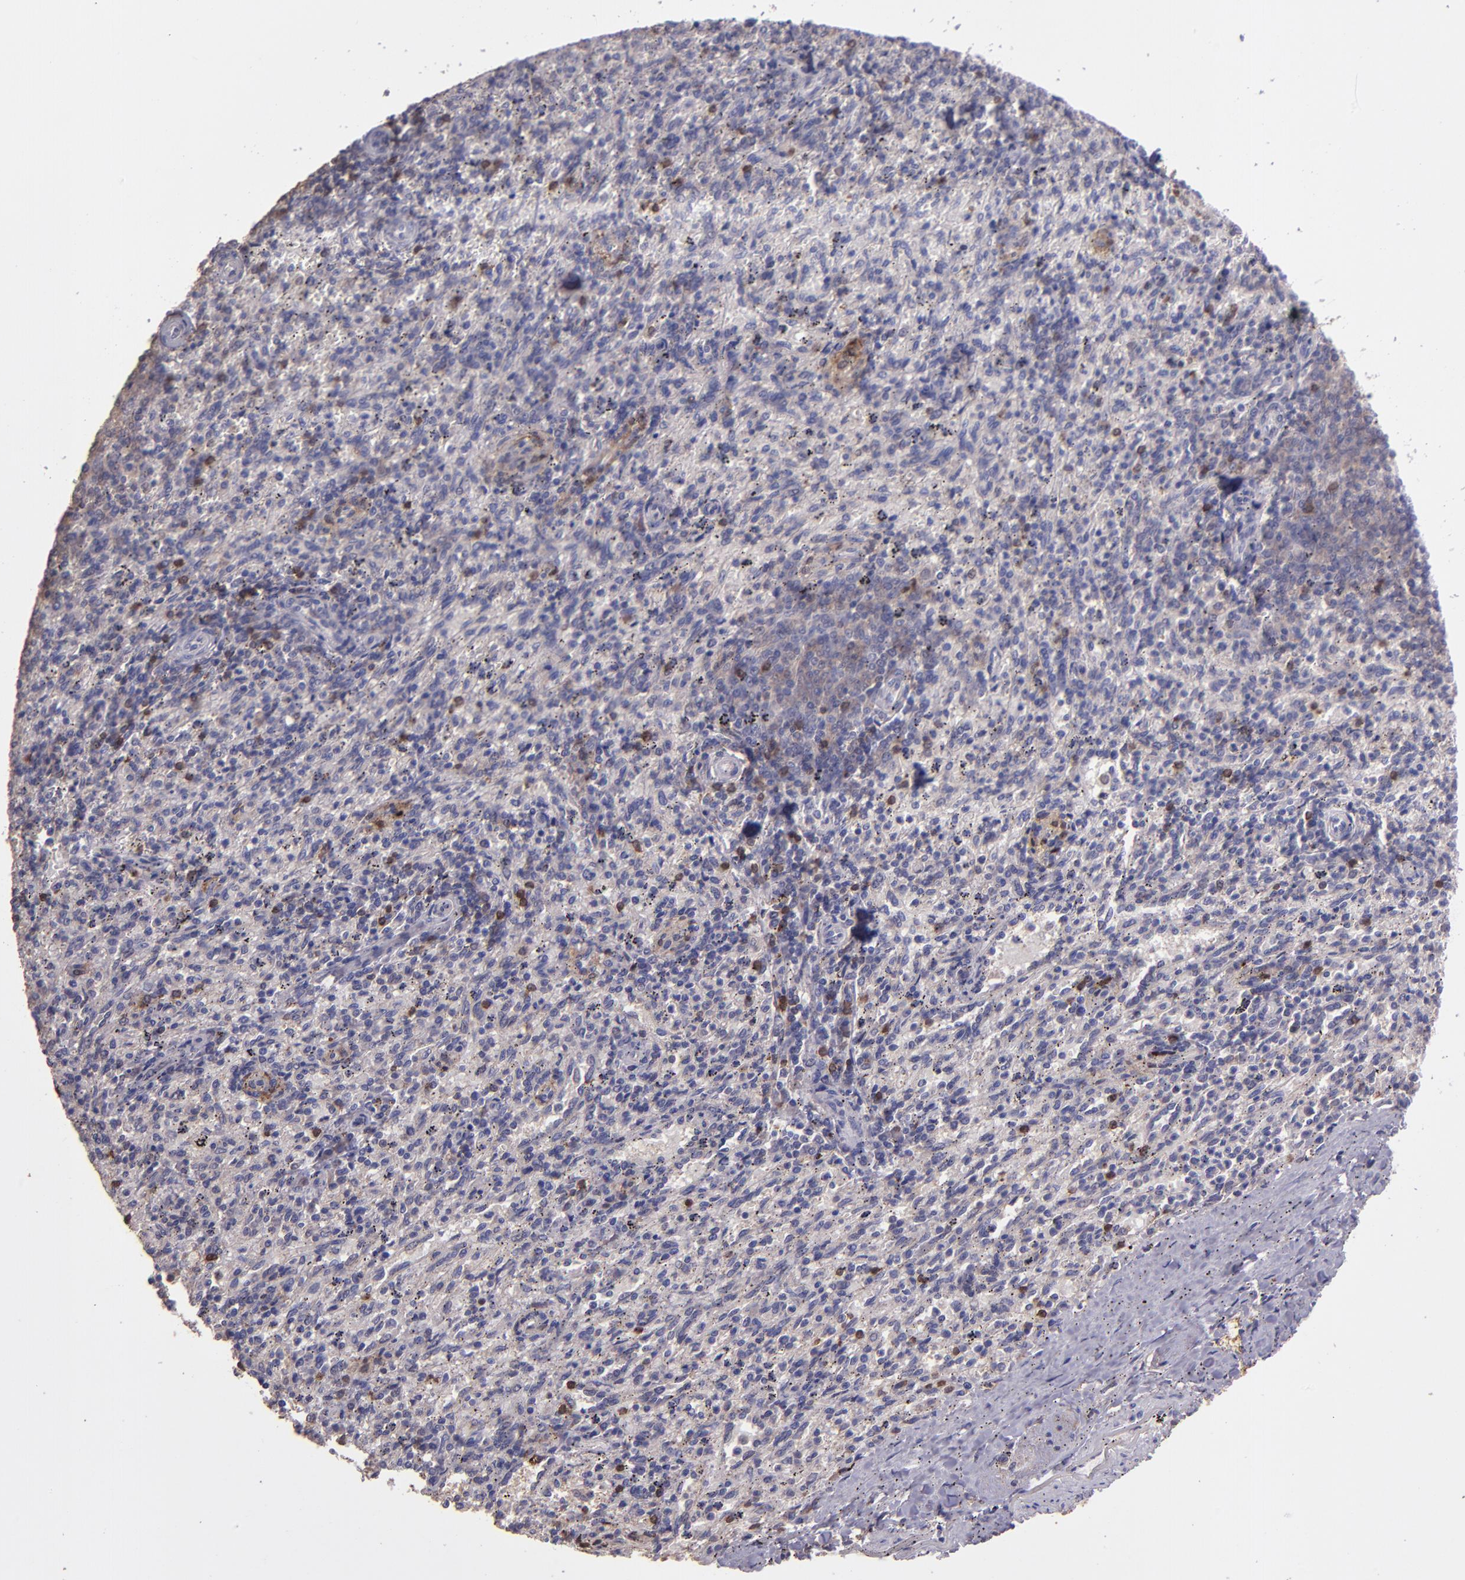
{"staining": {"intensity": "weak", "quantity": "<25%", "location": "cytoplasmic/membranous"}, "tissue": "spleen", "cell_type": "Cells in red pulp", "image_type": "normal", "snomed": [{"axis": "morphology", "description": "Normal tissue, NOS"}, {"axis": "topography", "description": "Spleen"}], "caption": "Immunohistochemistry of unremarkable human spleen exhibits no expression in cells in red pulp.", "gene": "PAPPA", "patient": {"sex": "female", "age": 10}}